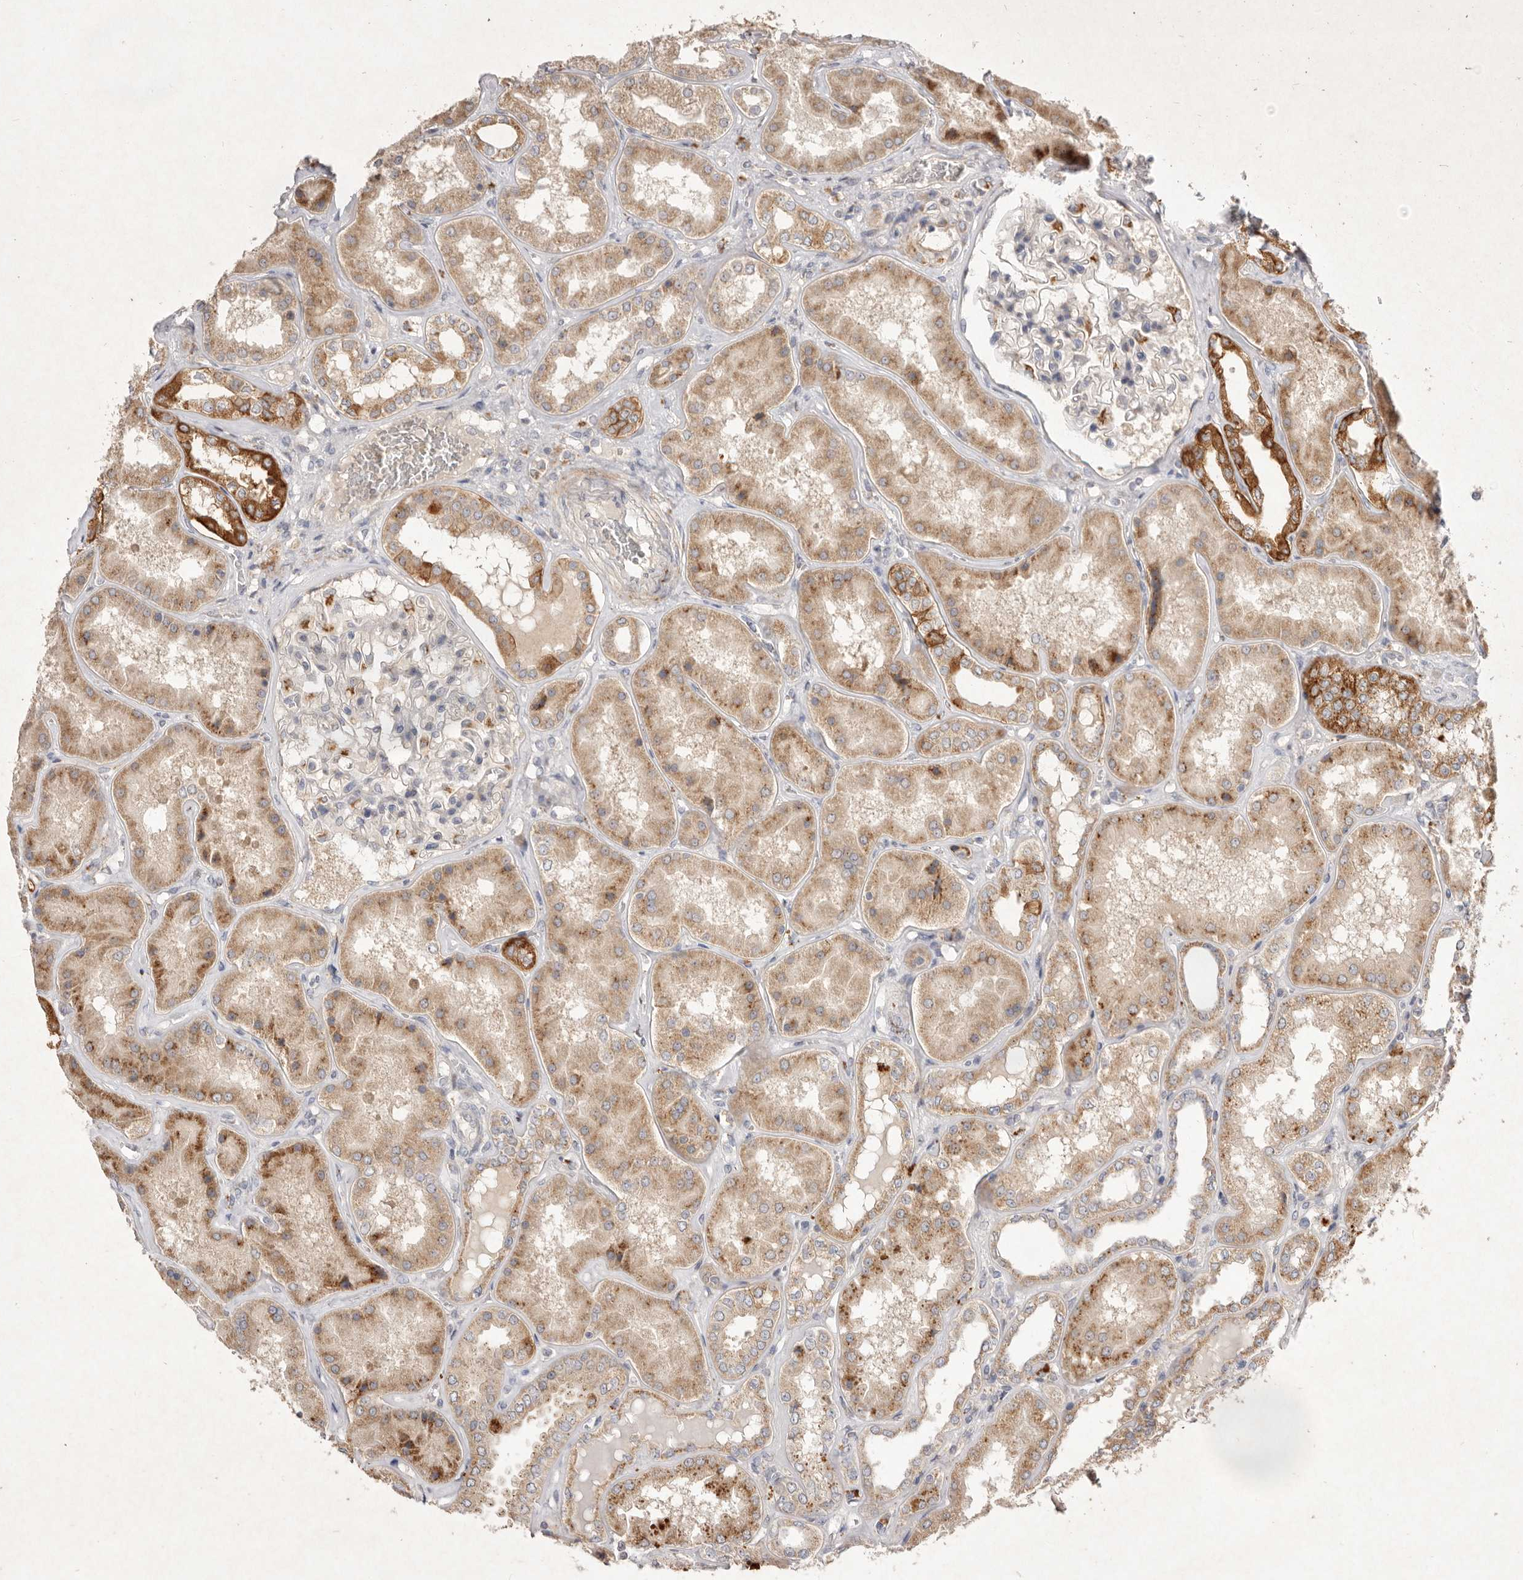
{"staining": {"intensity": "moderate", "quantity": "<25%", "location": "cytoplasmic/membranous"}, "tissue": "kidney", "cell_type": "Cells in glomeruli", "image_type": "normal", "snomed": [{"axis": "morphology", "description": "Normal tissue, NOS"}, {"axis": "topography", "description": "Kidney"}], "caption": "Brown immunohistochemical staining in unremarkable human kidney displays moderate cytoplasmic/membranous expression in about <25% of cells in glomeruli.", "gene": "USP24", "patient": {"sex": "female", "age": 56}}